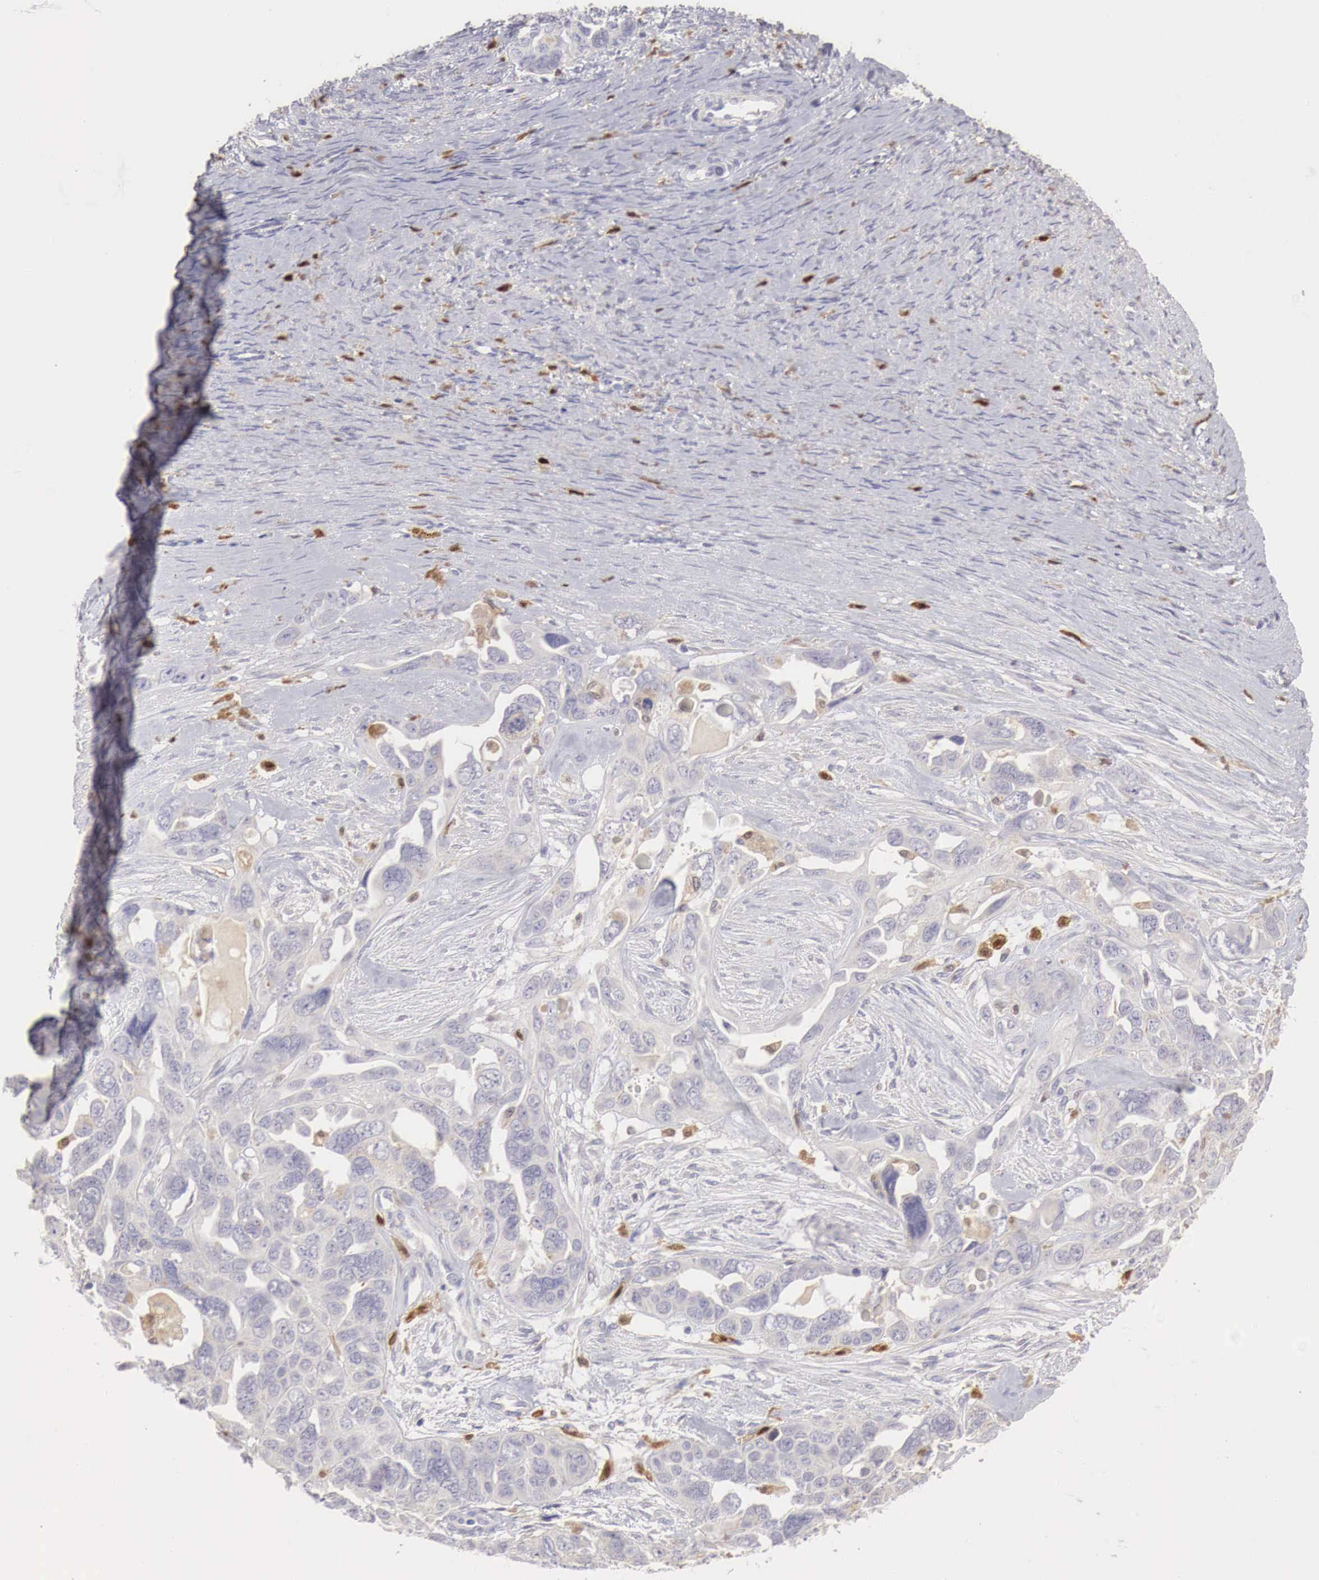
{"staining": {"intensity": "weak", "quantity": "<25%", "location": "cytoplasmic/membranous"}, "tissue": "ovarian cancer", "cell_type": "Tumor cells", "image_type": "cancer", "snomed": [{"axis": "morphology", "description": "Cystadenocarcinoma, serous, NOS"}, {"axis": "topography", "description": "Ovary"}], "caption": "Image shows no significant protein staining in tumor cells of ovarian cancer.", "gene": "RENBP", "patient": {"sex": "female", "age": 63}}